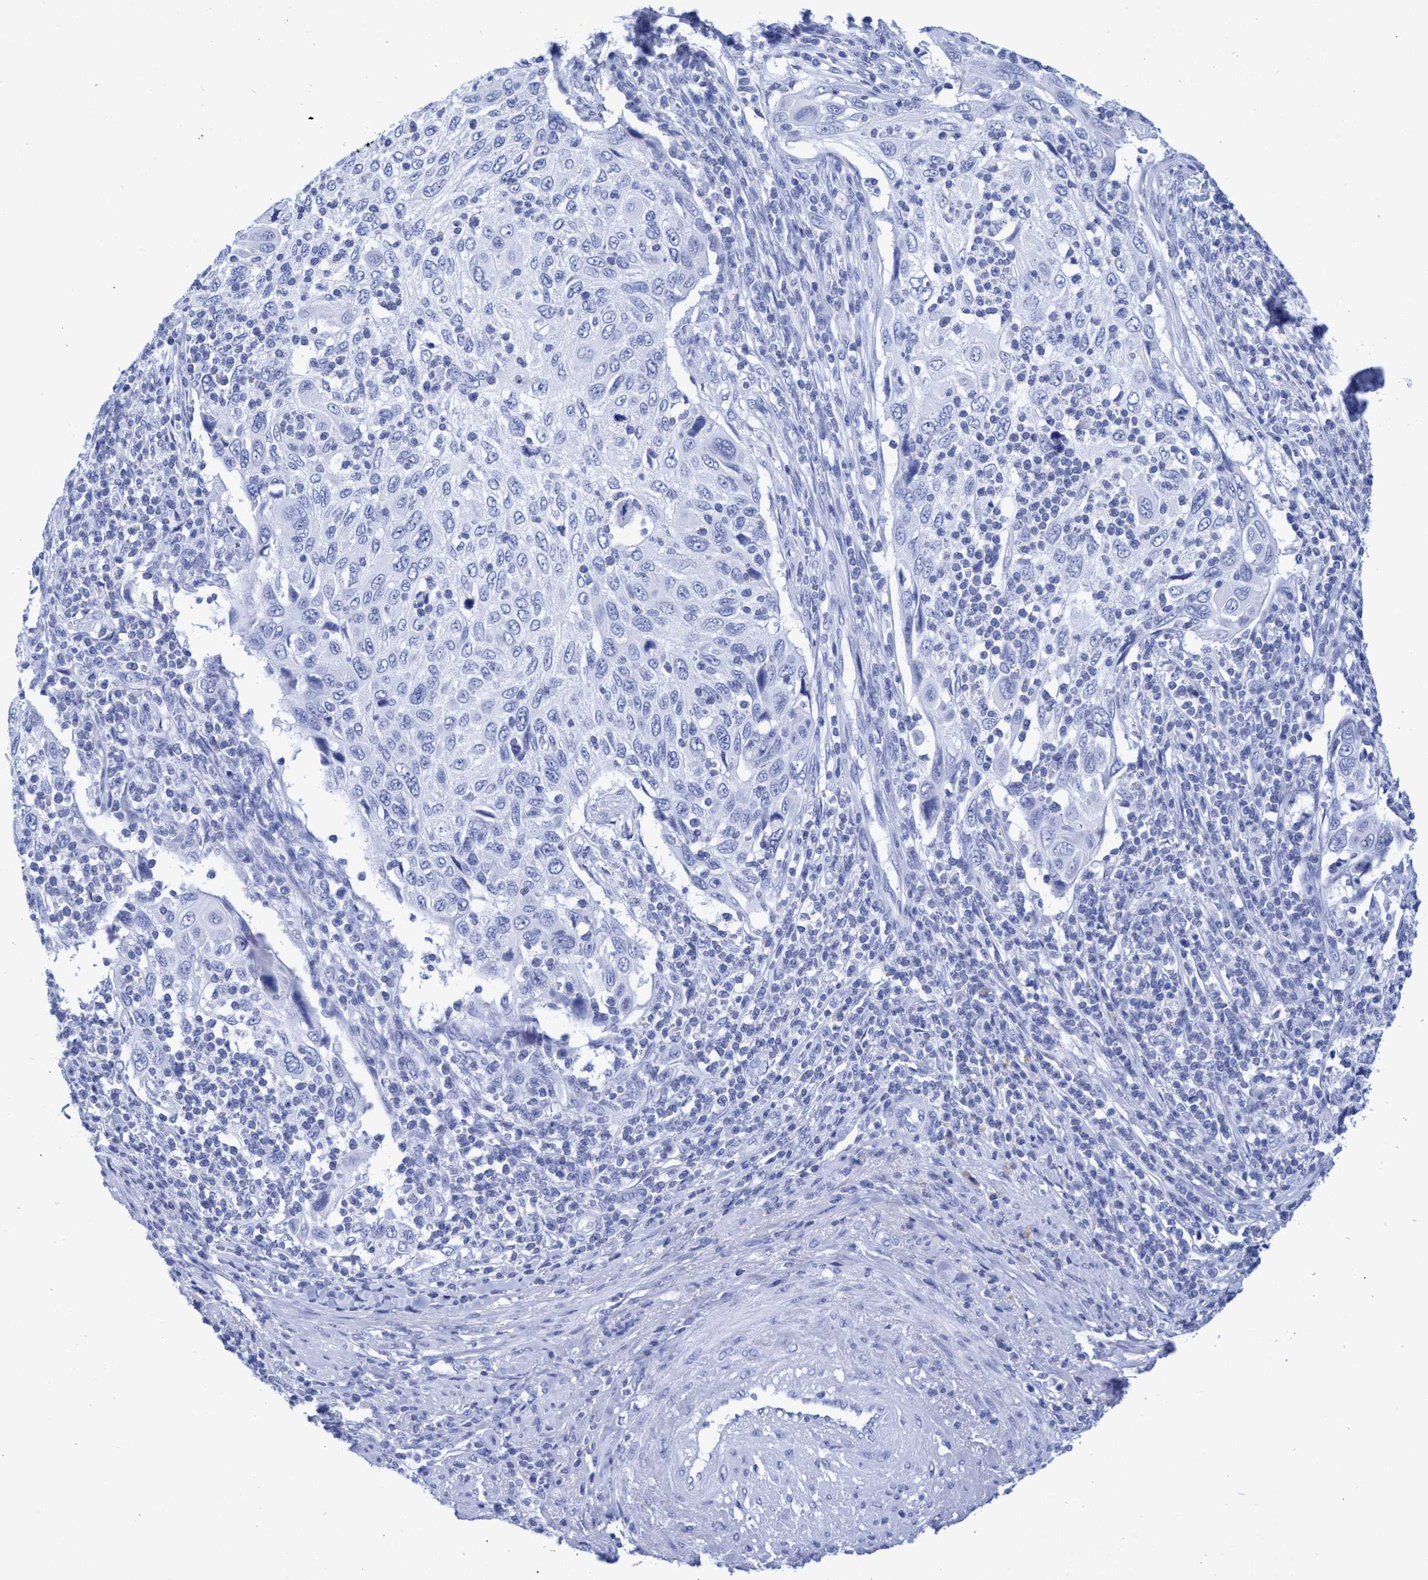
{"staining": {"intensity": "negative", "quantity": "none", "location": "none"}, "tissue": "cervical cancer", "cell_type": "Tumor cells", "image_type": "cancer", "snomed": [{"axis": "morphology", "description": "Squamous cell carcinoma, NOS"}, {"axis": "topography", "description": "Cervix"}], "caption": "DAB (3,3'-diaminobenzidine) immunohistochemical staining of cervical cancer (squamous cell carcinoma) demonstrates no significant staining in tumor cells.", "gene": "INSL6", "patient": {"sex": "female", "age": 70}}